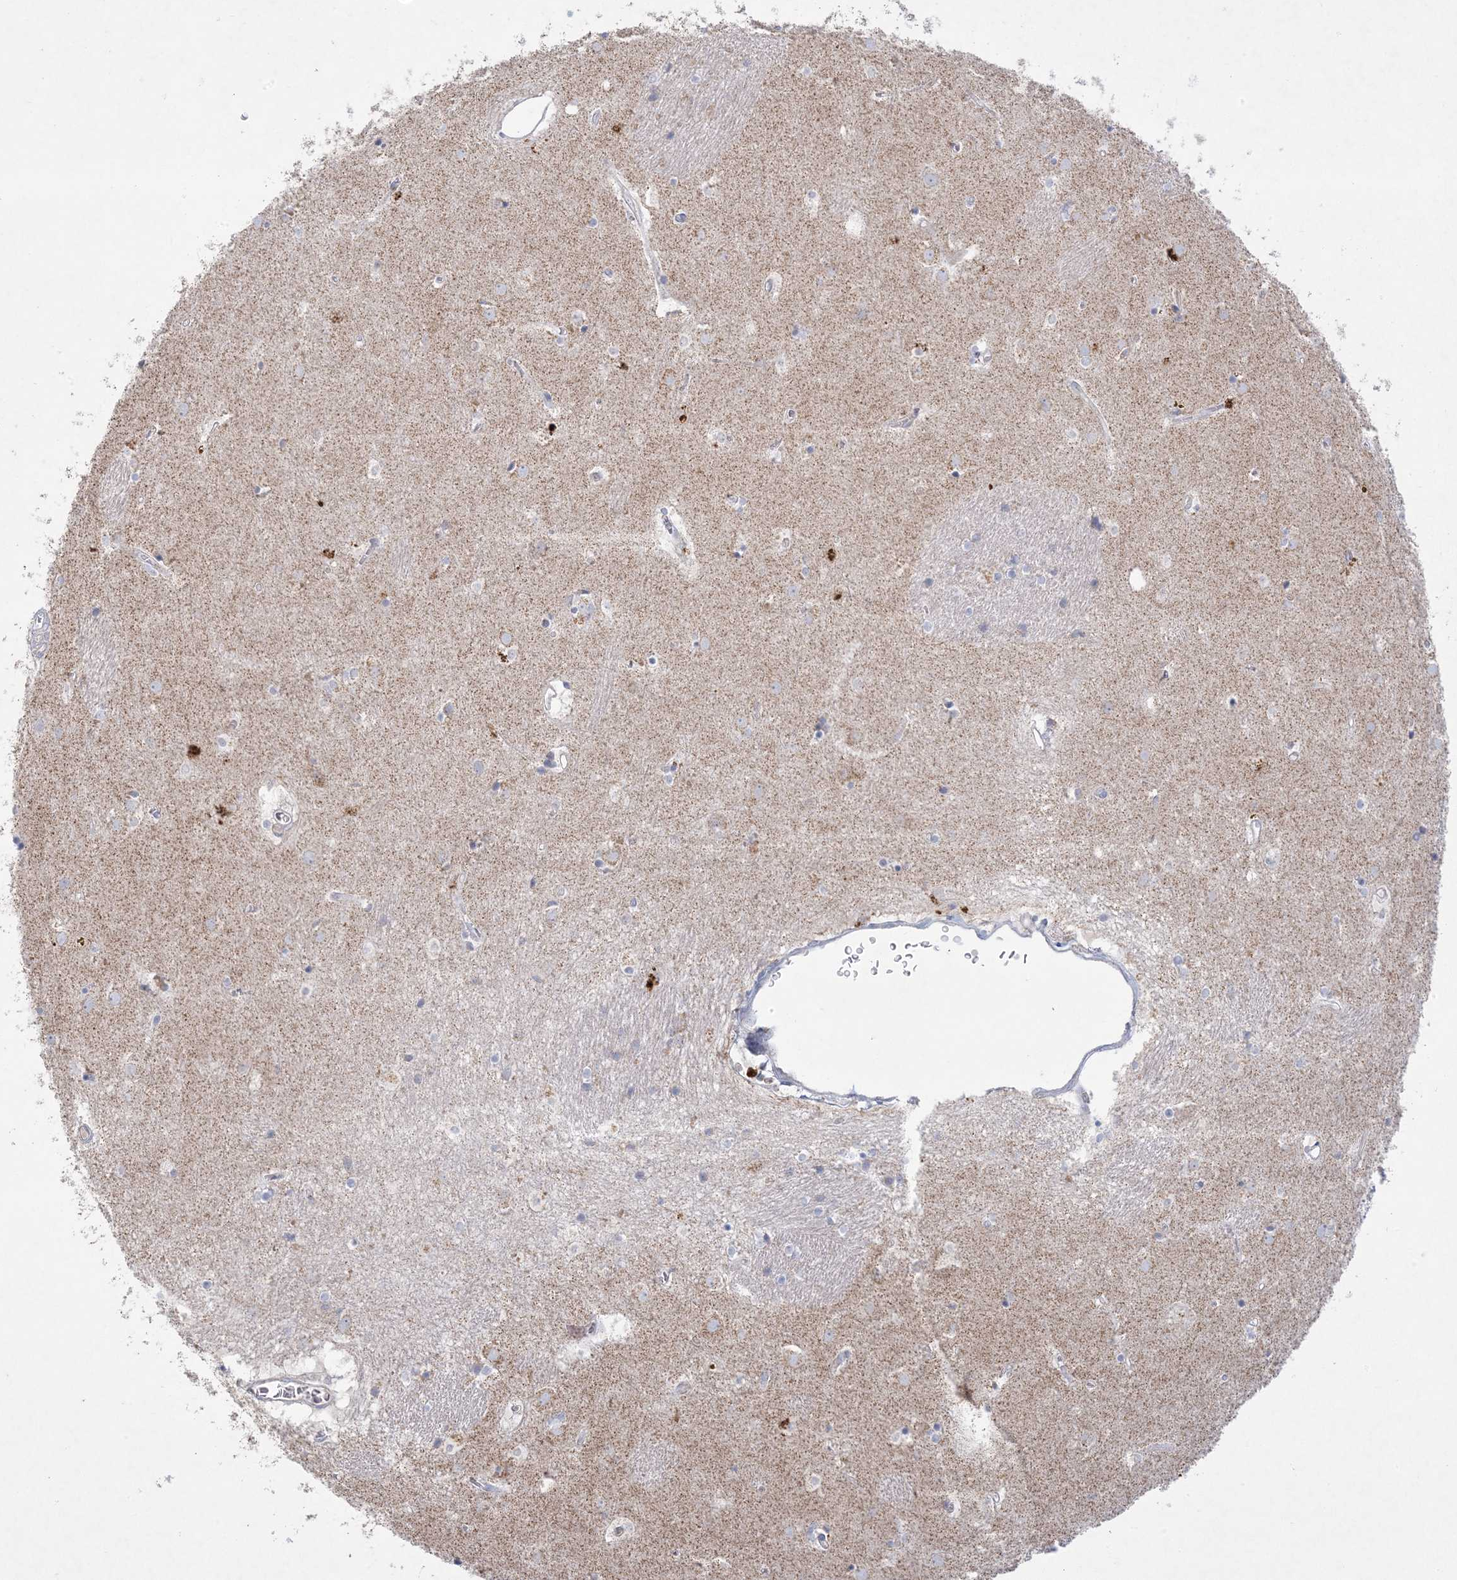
{"staining": {"intensity": "weak", "quantity": "<25%", "location": "cytoplasmic/membranous"}, "tissue": "caudate", "cell_type": "Glial cells", "image_type": "normal", "snomed": [{"axis": "morphology", "description": "Normal tissue, NOS"}, {"axis": "topography", "description": "Lateral ventricle wall"}], "caption": "Image shows no significant protein expression in glial cells of unremarkable caudate. The staining is performed using DAB brown chromogen with nuclei counter-stained in using hematoxylin.", "gene": "KCTD6", "patient": {"sex": "male", "age": 70}}